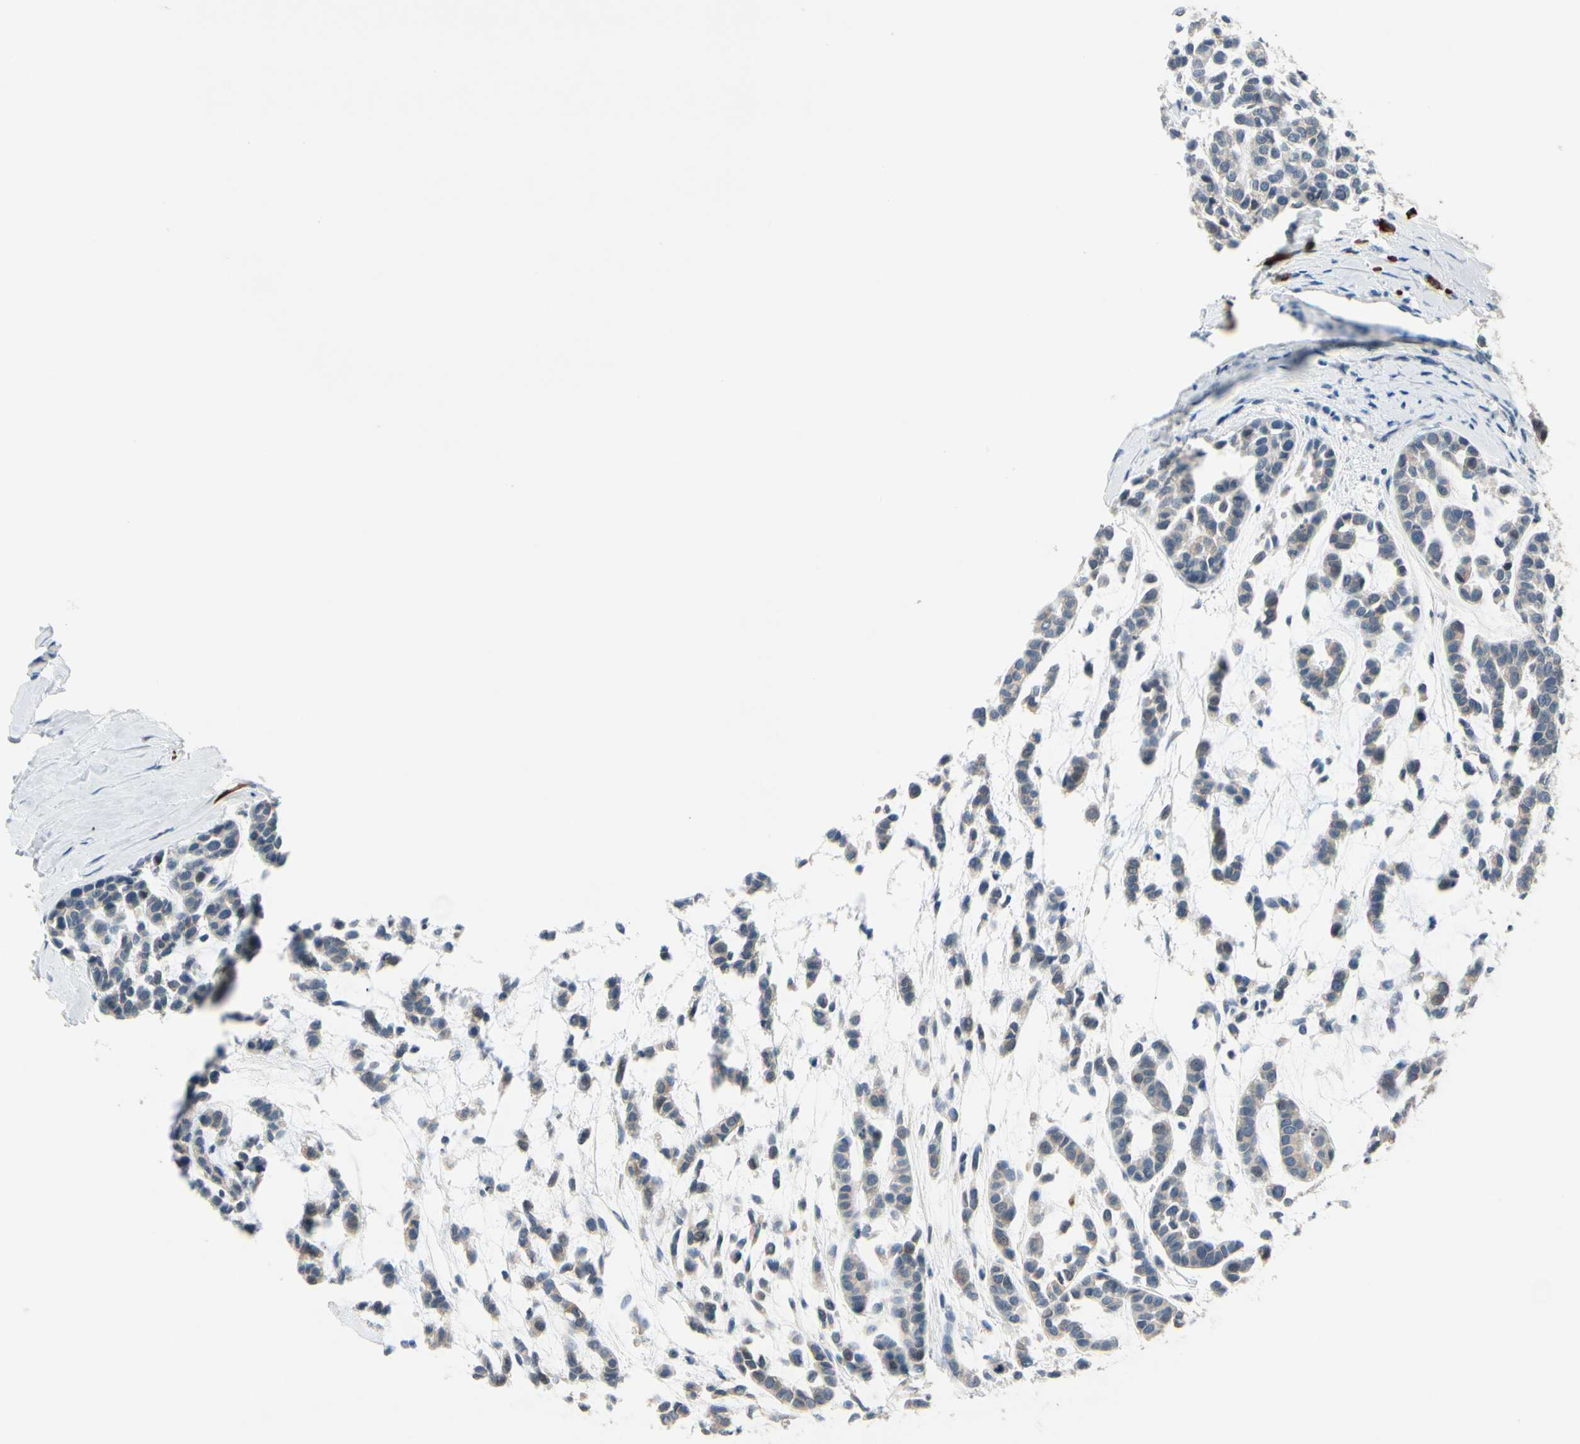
{"staining": {"intensity": "negative", "quantity": "none", "location": "none"}, "tissue": "head and neck cancer", "cell_type": "Tumor cells", "image_type": "cancer", "snomed": [{"axis": "morphology", "description": "Adenocarcinoma, NOS"}, {"axis": "morphology", "description": "Adenoma, NOS"}, {"axis": "topography", "description": "Head-Neck"}], "caption": "DAB immunohistochemical staining of human head and neck adenocarcinoma demonstrates no significant expression in tumor cells.", "gene": "SLC27A6", "patient": {"sex": "female", "age": 55}}